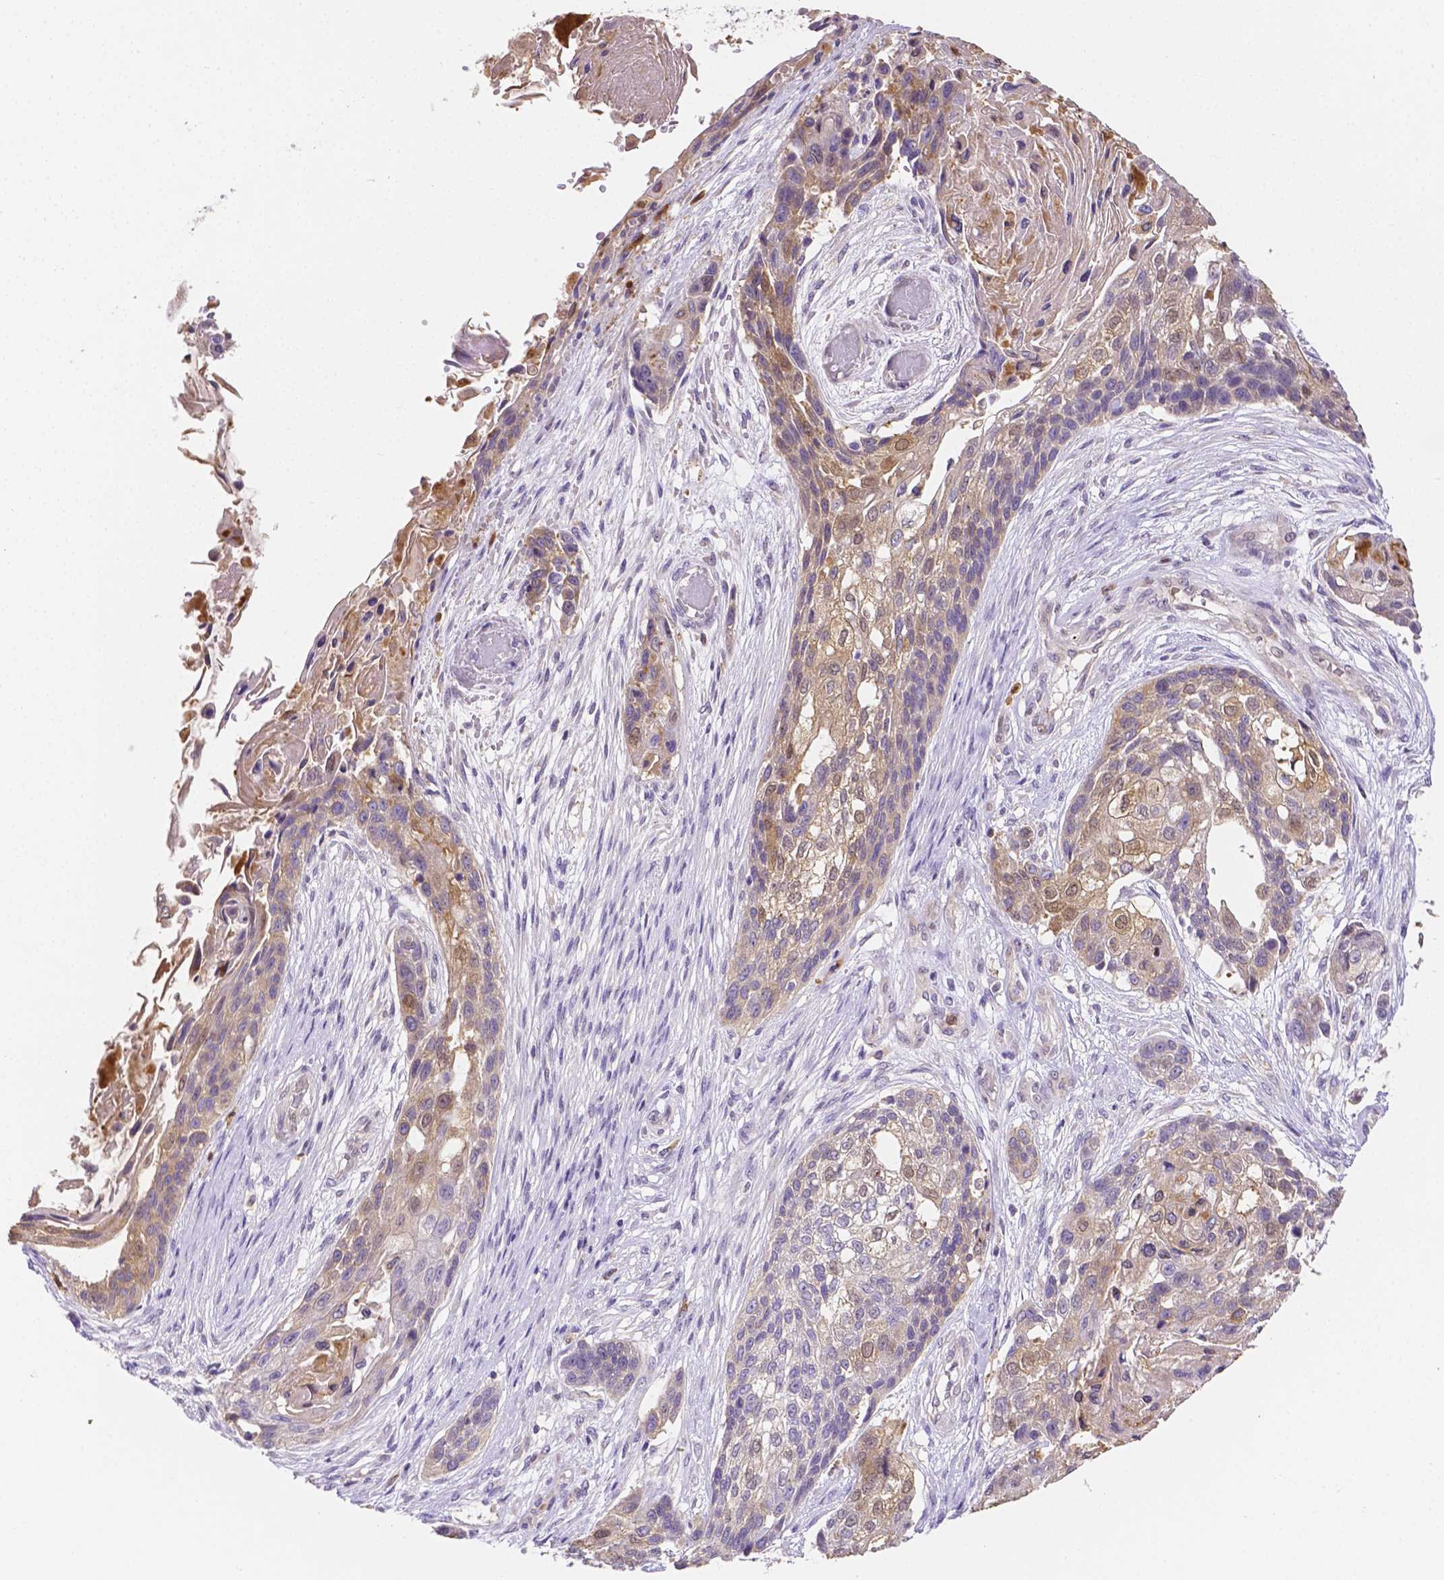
{"staining": {"intensity": "weak", "quantity": "25%-75%", "location": "cytoplasmic/membranous"}, "tissue": "lung cancer", "cell_type": "Tumor cells", "image_type": "cancer", "snomed": [{"axis": "morphology", "description": "Squamous cell carcinoma, NOS"}, {"axis": "topography", "description": "Lung"}], "caption": "Lung cancer stained with a protein marker displays weak staining in tumor cells.", "gene": "ZNRD2", "patient": {"sex": "male", "age": 69}}